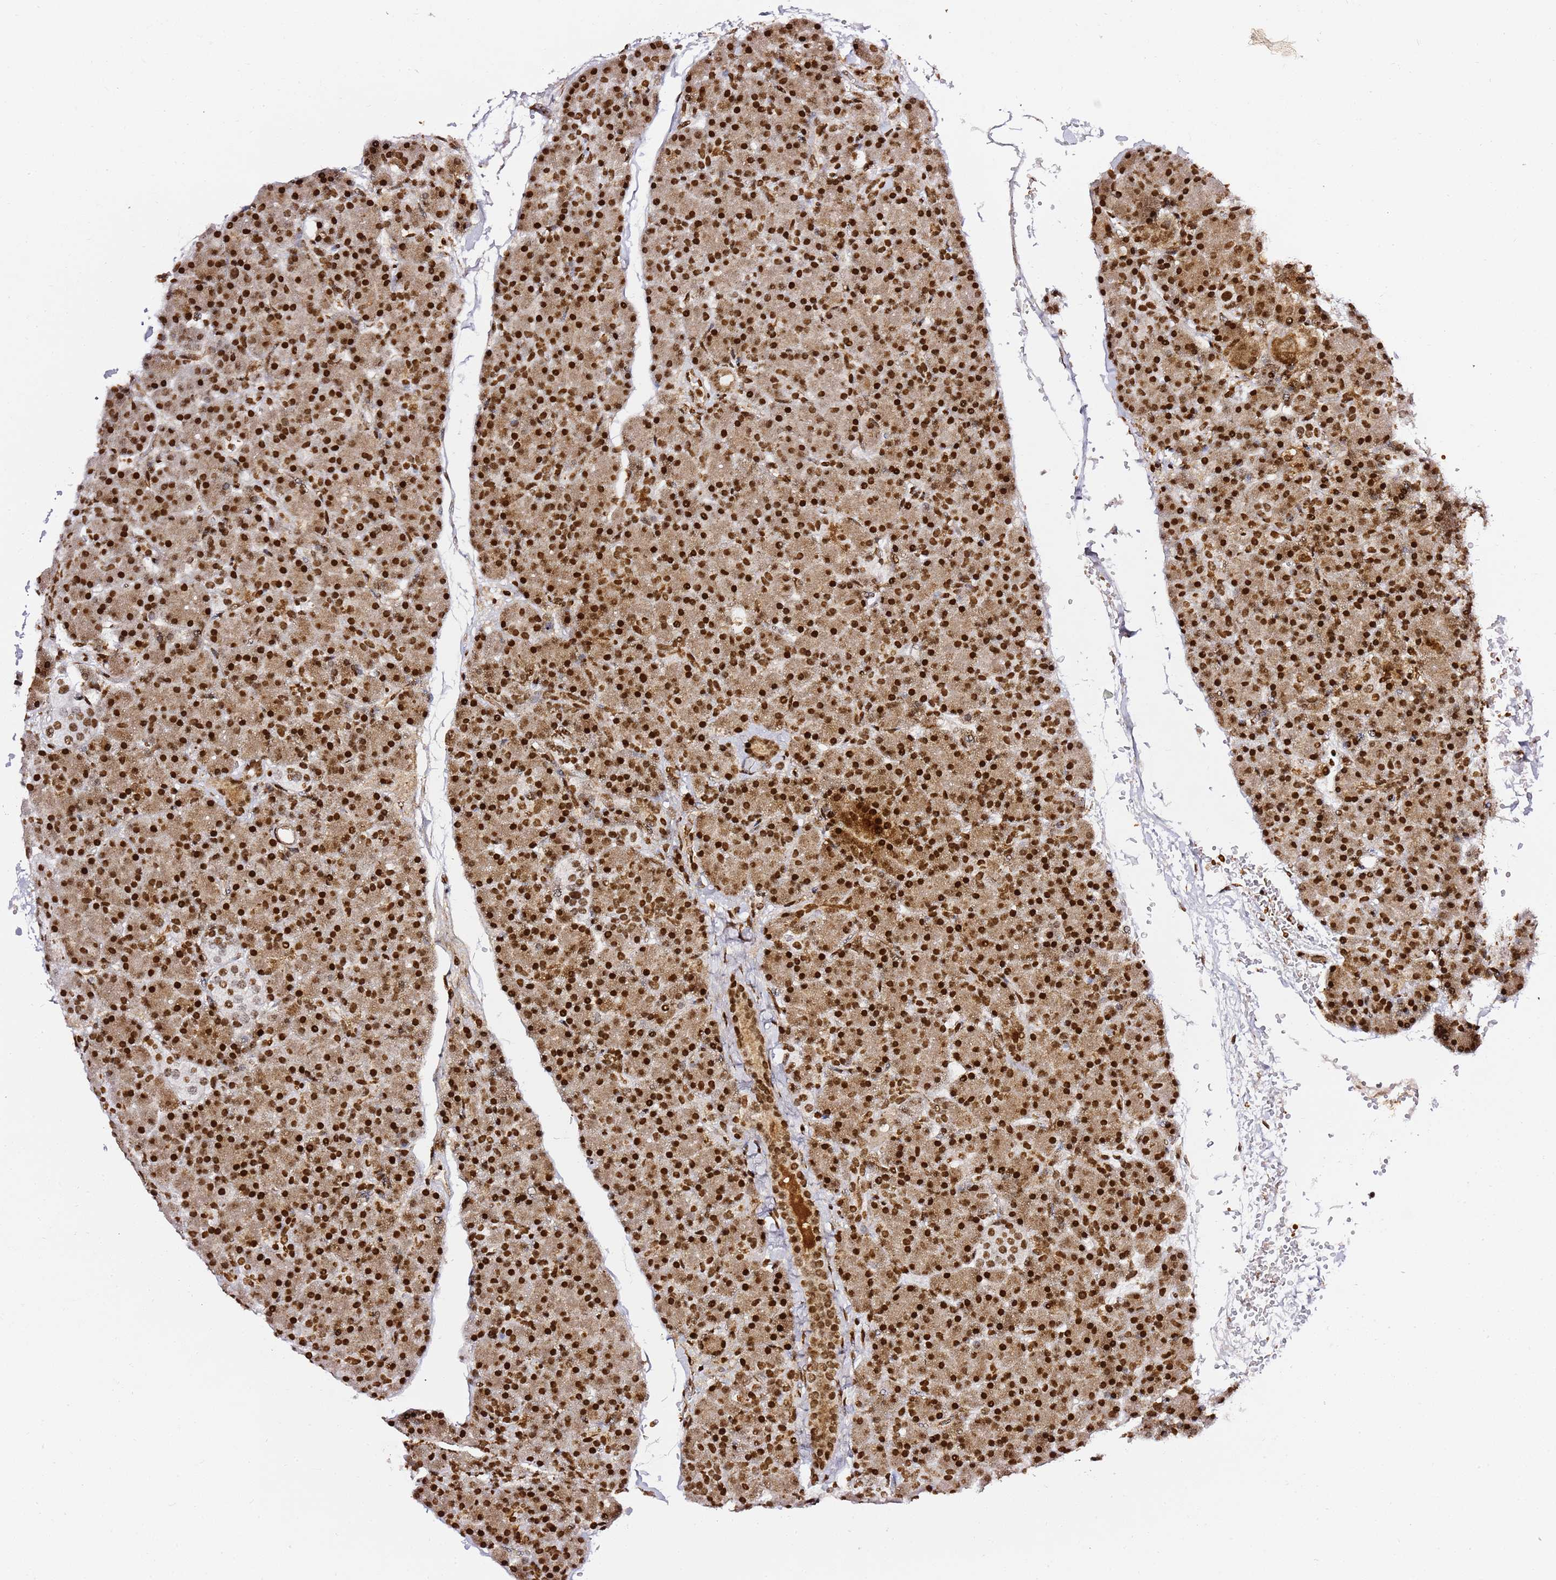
{"staining": {"intensity": "strong", "quantity": ">75%", "location": "cytoplasmic/membranous,nuclear"}, "tissue": "pancreas", "cell_type": "Exocrine glandular cells", "image_type": "normal", "snomed": [{"axis": "morphology", "description": "Normal tissue, NOS"}, {"axis": "topography", "description": "Pancreas"}], "caption": "Protein analysis of benign pancreas shows strong cytoplasmic/membranous,nuclear expression in about >75% of exocrine glandular cells. The protein is stained brown, and the nuclei are stained in blue (DAB IHC with brightfield microscopy, high magnification).", "gene": "GBP2", "patient": {"sex": "female", "age": 43}}